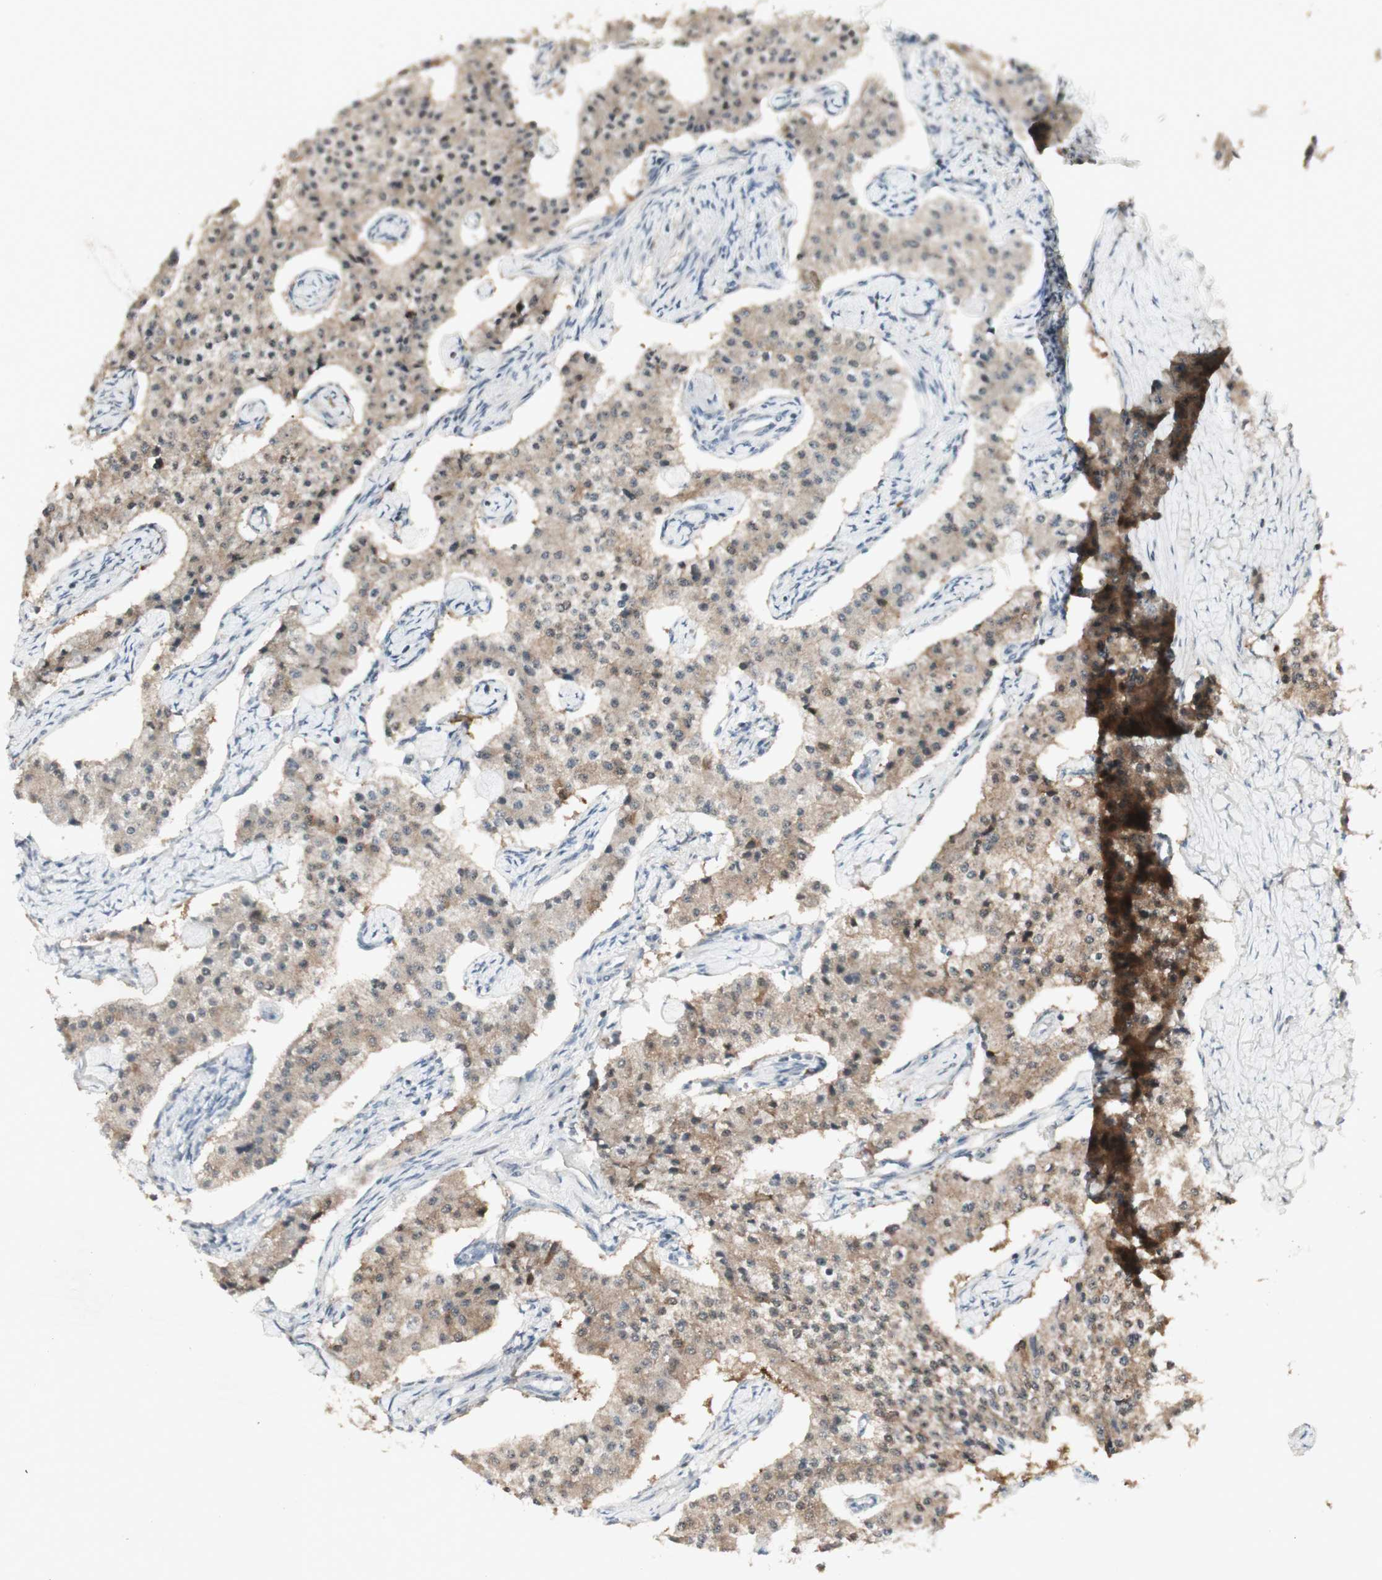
{"staining": {"intensity": "weak", "quantity": ">75%", "location": "cytoplasmic/membranous"}, "tissue": "carcinoid", "cell_type": "Tumor cells", "image_type": "cancer", "snomed": [{"axis": "morphology", "description": "Carcinoid, malignant, NOS"}, {"axis": "topography", "description": "Colon"}], "caption": "Immunohistochemical staining of human carcinoid exhibits low levels of weak cytoplasmic/membranous protein expression in about >75% of tumor cells. The protein is stained brown, and the nuclei are stained in blue (DAB IHC with brightfield microscopy, high magnification).", "gene": "C1orf116", "patient": {"sex": "female", "age": 52}}